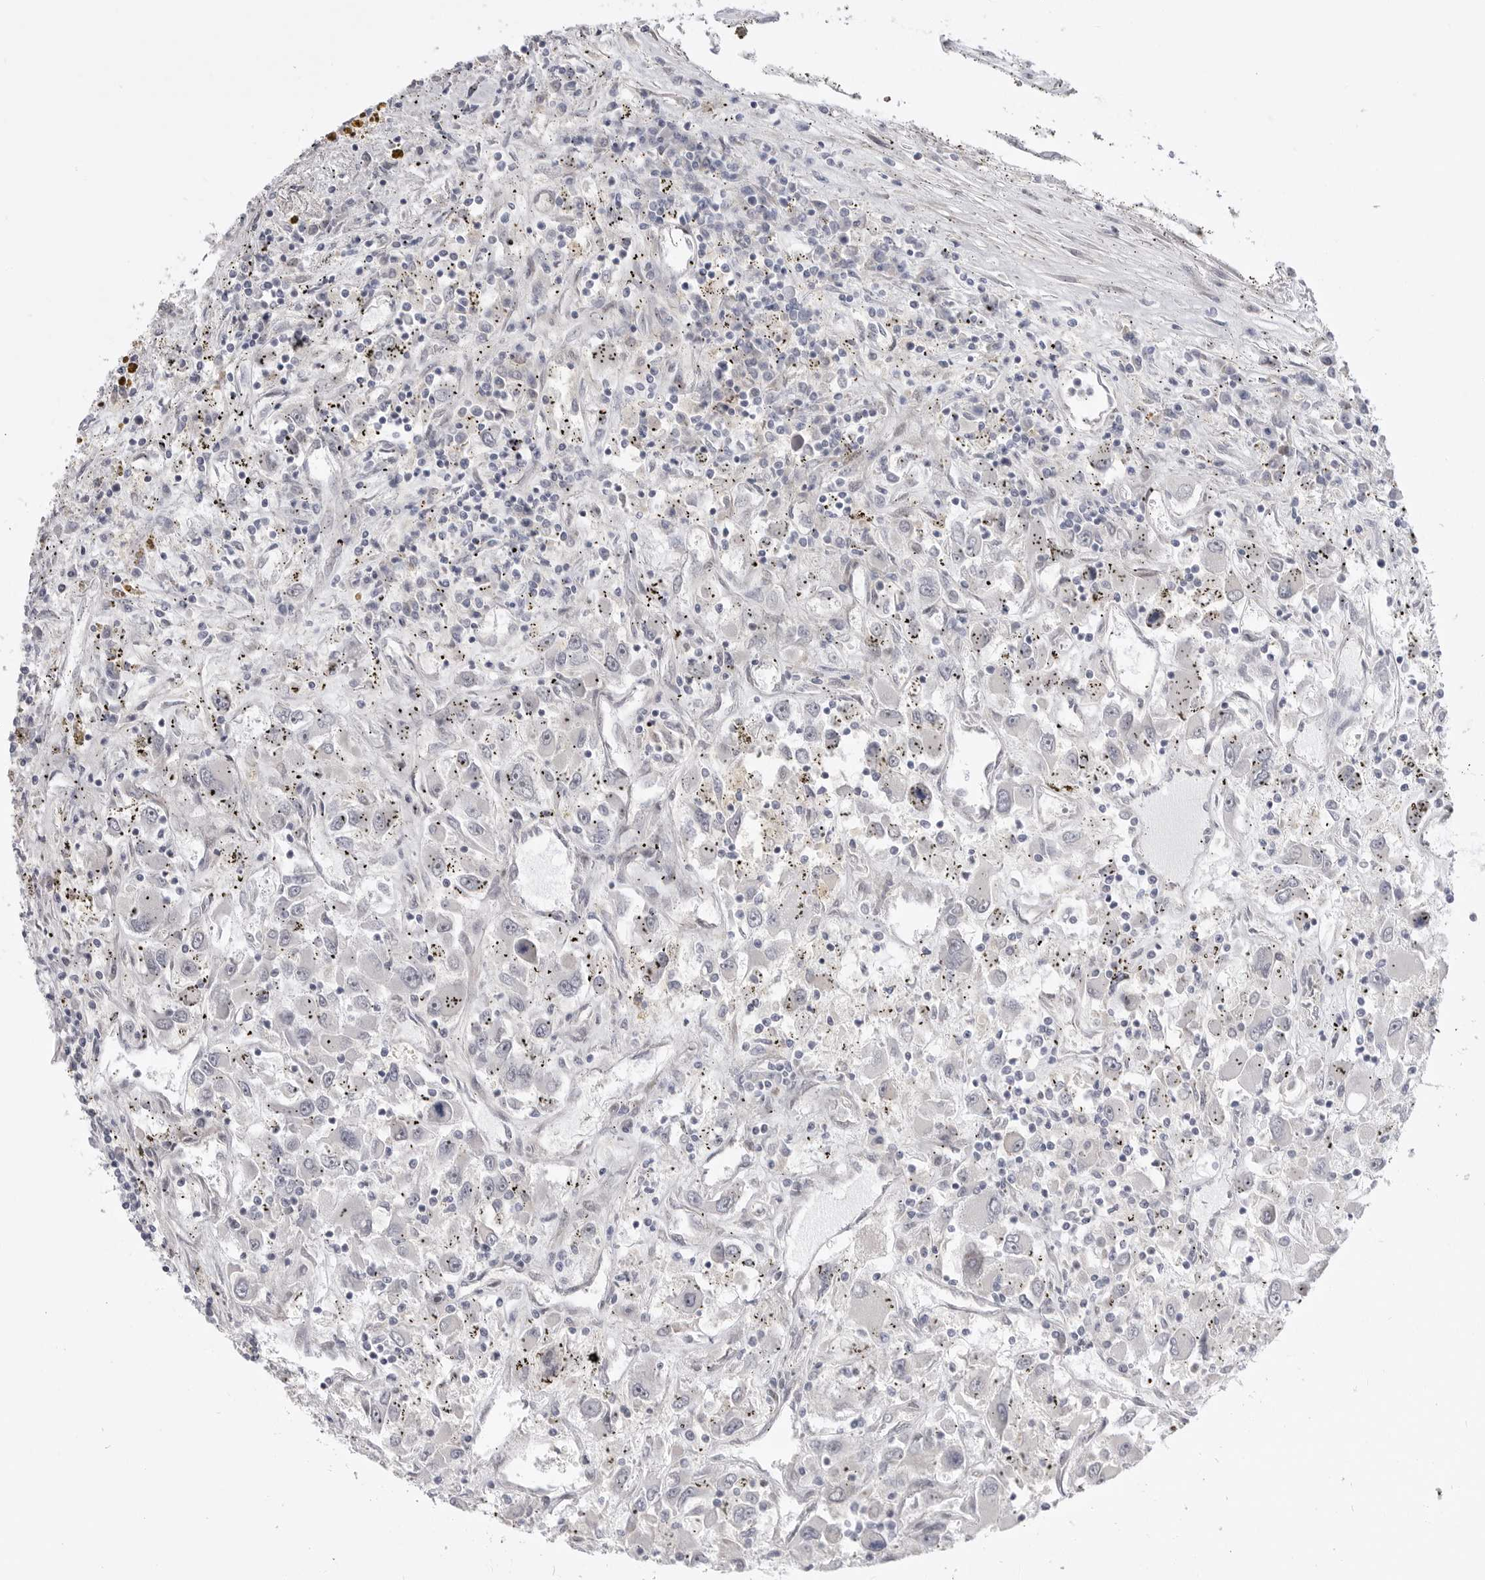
{"staining": {"intensity": "negative", "quantity": "none", "location": "none"}, "tissue": "renal cancer", "cell_type": "Tumor cells", "image_type": "cancer", "snomed": [{"axis": "morphology", "description": "Adenocarcinoma, NOS"}, {"axis": "topography", "description": "Kidney"}], "caption": "Immunohistochemistry micrograph of neoplastic tissue: human renal cancer (adenocarcinoma) stained with DAB demonstrates no significant protein positivity in tumor cells.", "gene": "GGT6", "patient": {"sex": "female", "age": 52}}